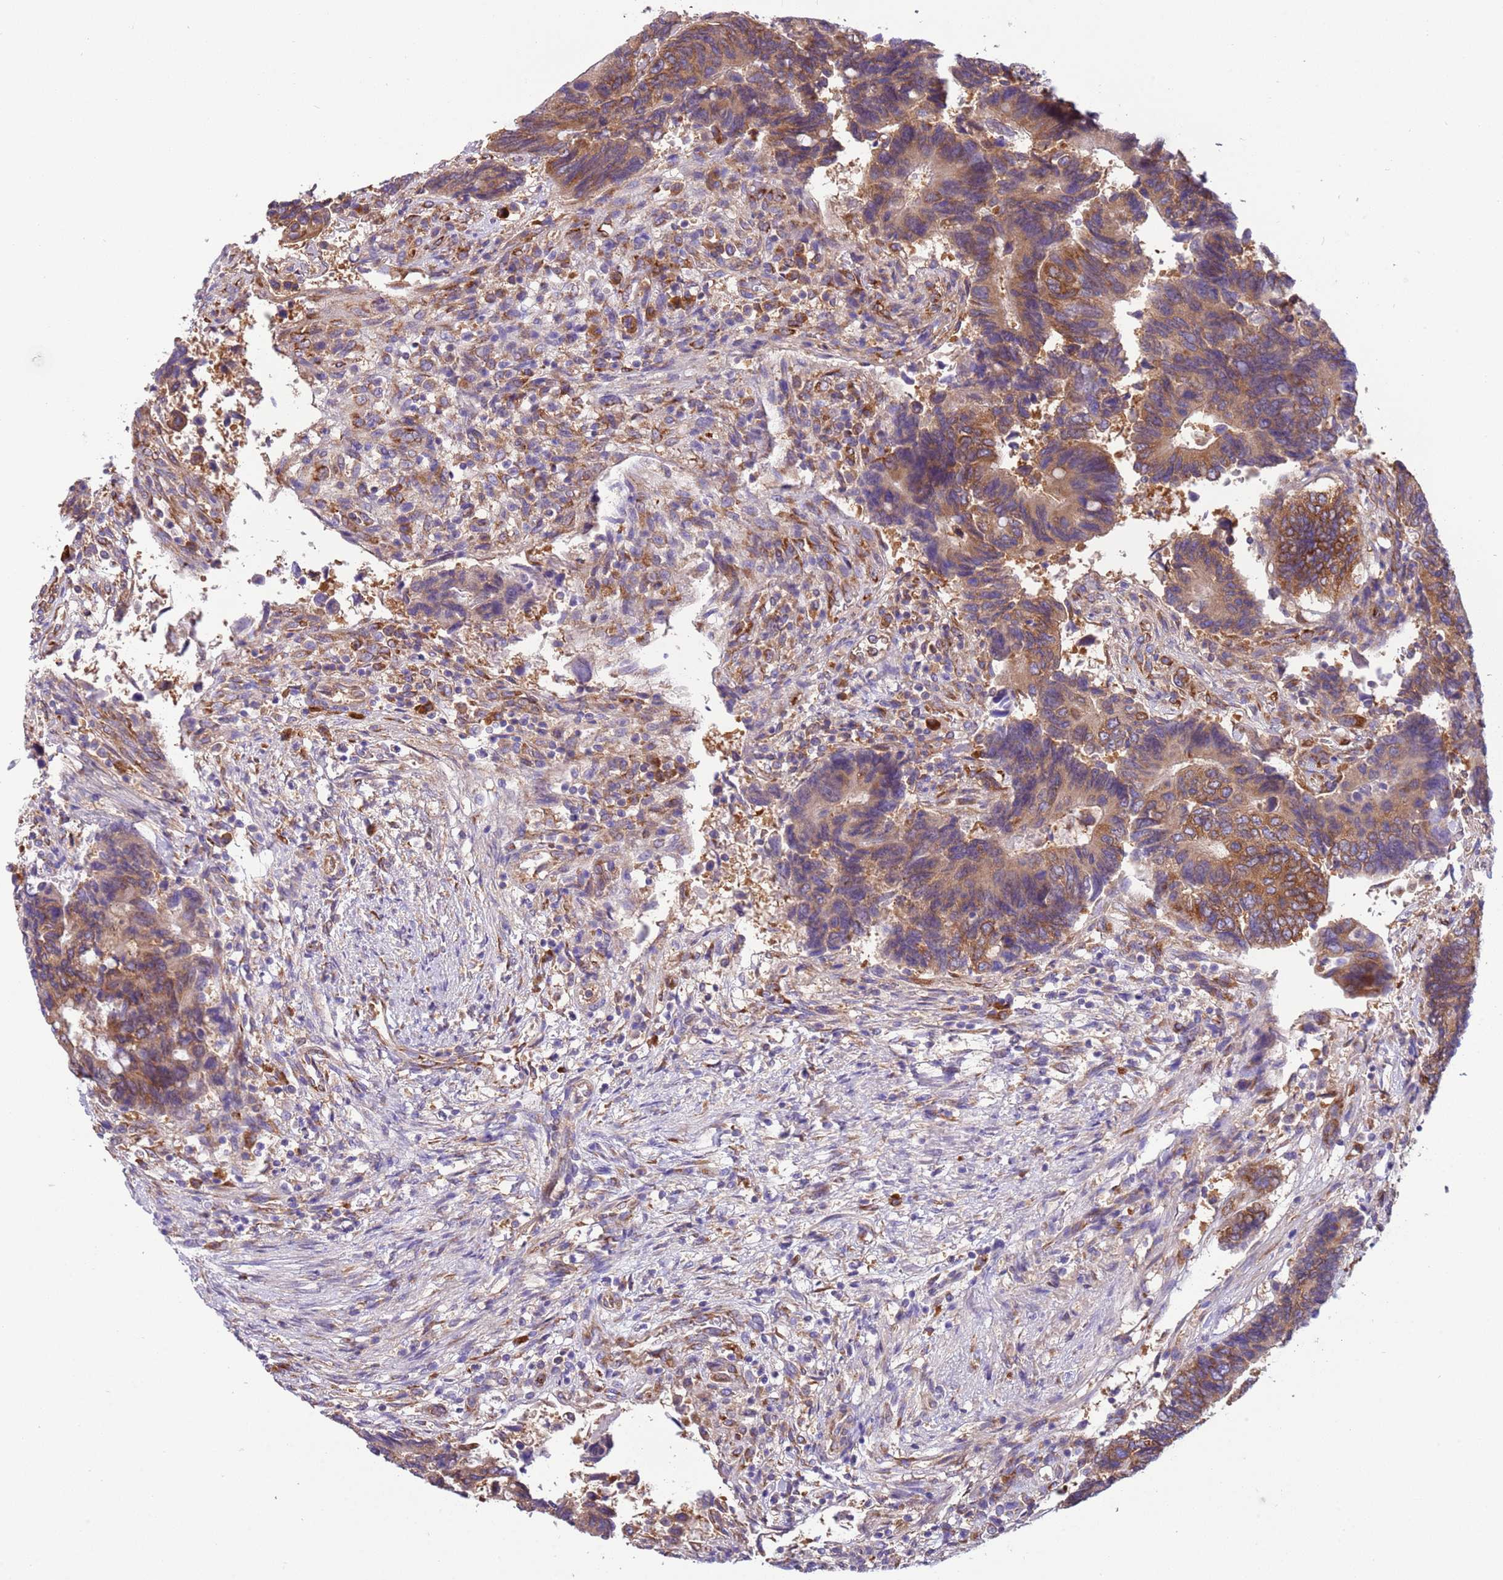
{"staining": {"intensity": "moderate", "quantity": ">75%", "location": "cytoplasmic/membranous"}, "tissue": "colorectal cancer", "cell_type": "Tumor cells", "image_type": "cancer", "snomed": [{"axis": "morphology", "description": "Adenocarcinoma, NOS"}, {"axis": "topography", "description": "Colon"}], "caption": "Protein analysis of colorectal cancer (adenocarcinoma) tissue displays moderate cytoplasmic/membranous staining in about >75% of tumor cells. The protein of interest is shown in brown color, while the nuclei are stained blue.", "gene": "VARS1", "patient": {"sex": "male", "age": 87}}